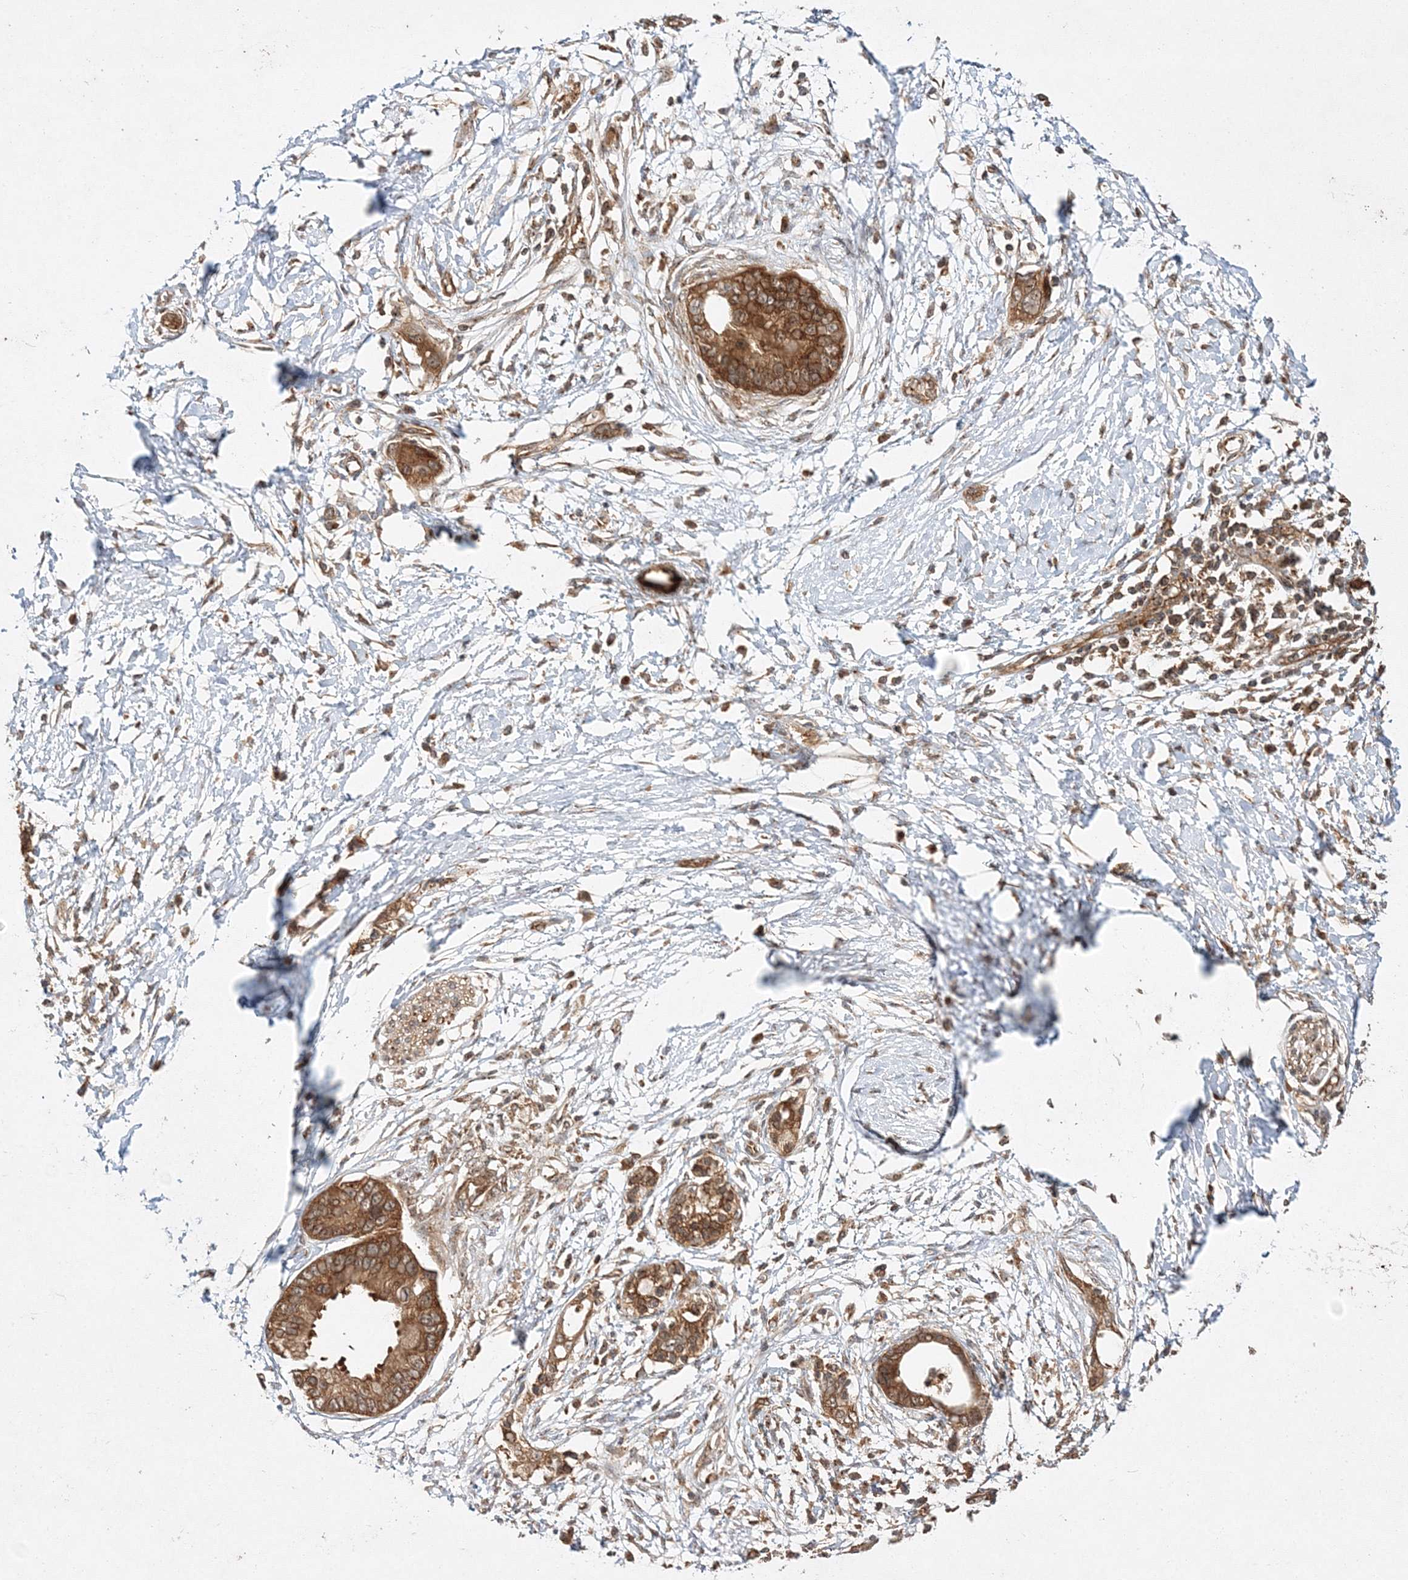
{"staining": {"intensity": "moderate", "quantity": ">75%", "location": "cytoplasmic/membranous"}, "tissue": "pancreatic cancer", "cell_type": "Tumor cells", "image_type": "cancer", "snomed": [{"axis": "morphology", "description": "Normal tissue, NOS"}, {"axis": "morphology", "description": "Adenocarcinoma, NOS"}, {"axis": "topography", "description": "Pancreas"}, {"axis": "topography", "description": "Peripheral nerve tissue"}], "caption": "This is an image of IHC staining of pancreatic cancer (adenocarcinoma), which shows moderate staining in the cytoplasmic/membranous of tumor cells.", "gene": "WDR37", "patient": {"sex": "male", "age": 59}}